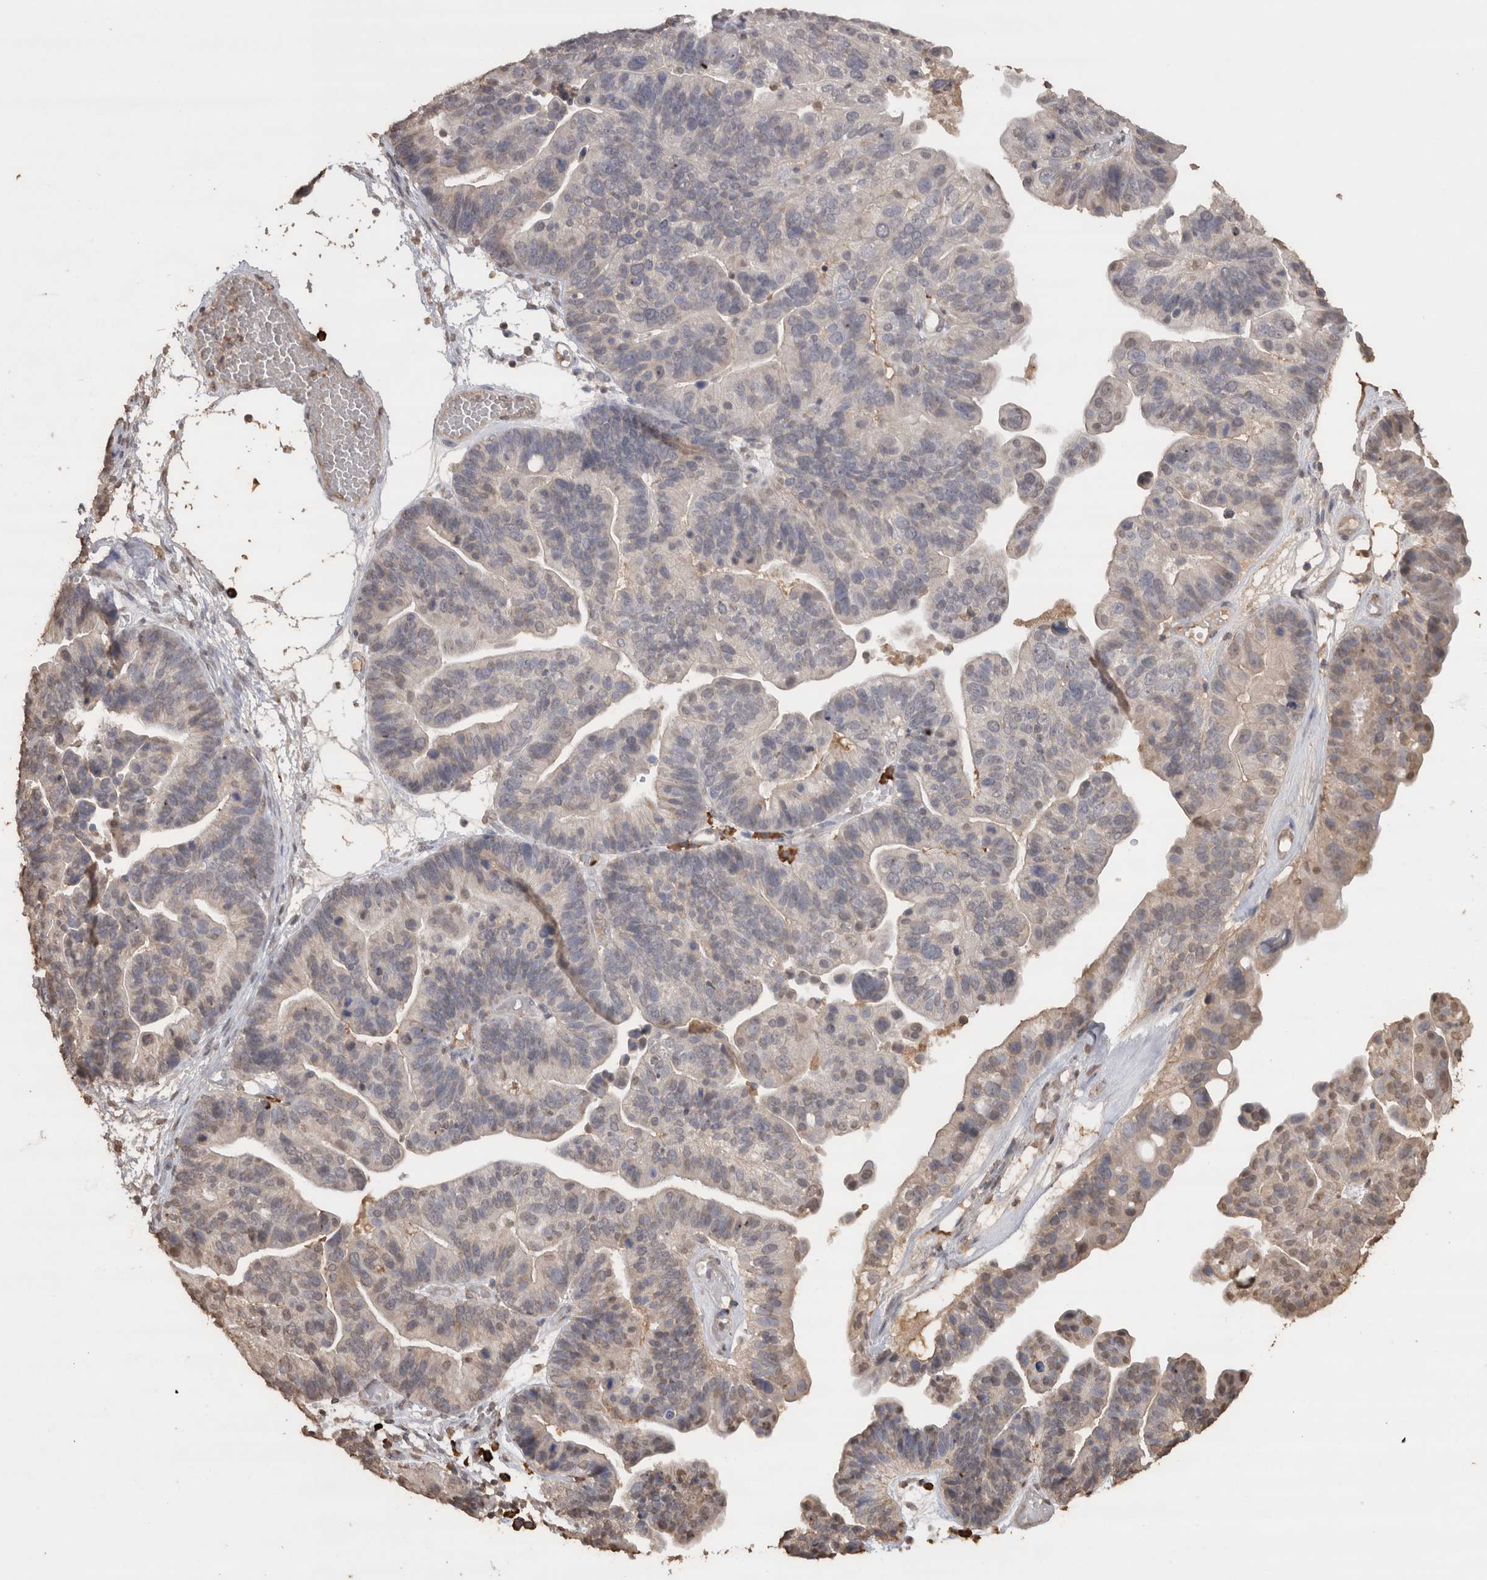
{"staining": {"intensity": "weak", "quantity": "<25%", "location": "cytoplasmic/membranous"}, "tissue": "ovarian cancer", "cell_type": "Tumor cells", "image_type": "cancer", "snomed": [{"axis": "morphology", "description": "Cystadenocarcinoma, serous, NOS"}, {"axis": "topography", "description": "Ovary"}], "caption": "Tumor cells show no significant protein positivity in serous cystadenocarcinoma (ovarian).", "gene": "CRELD2", "patient": {"sex": "female", "age": 56}}